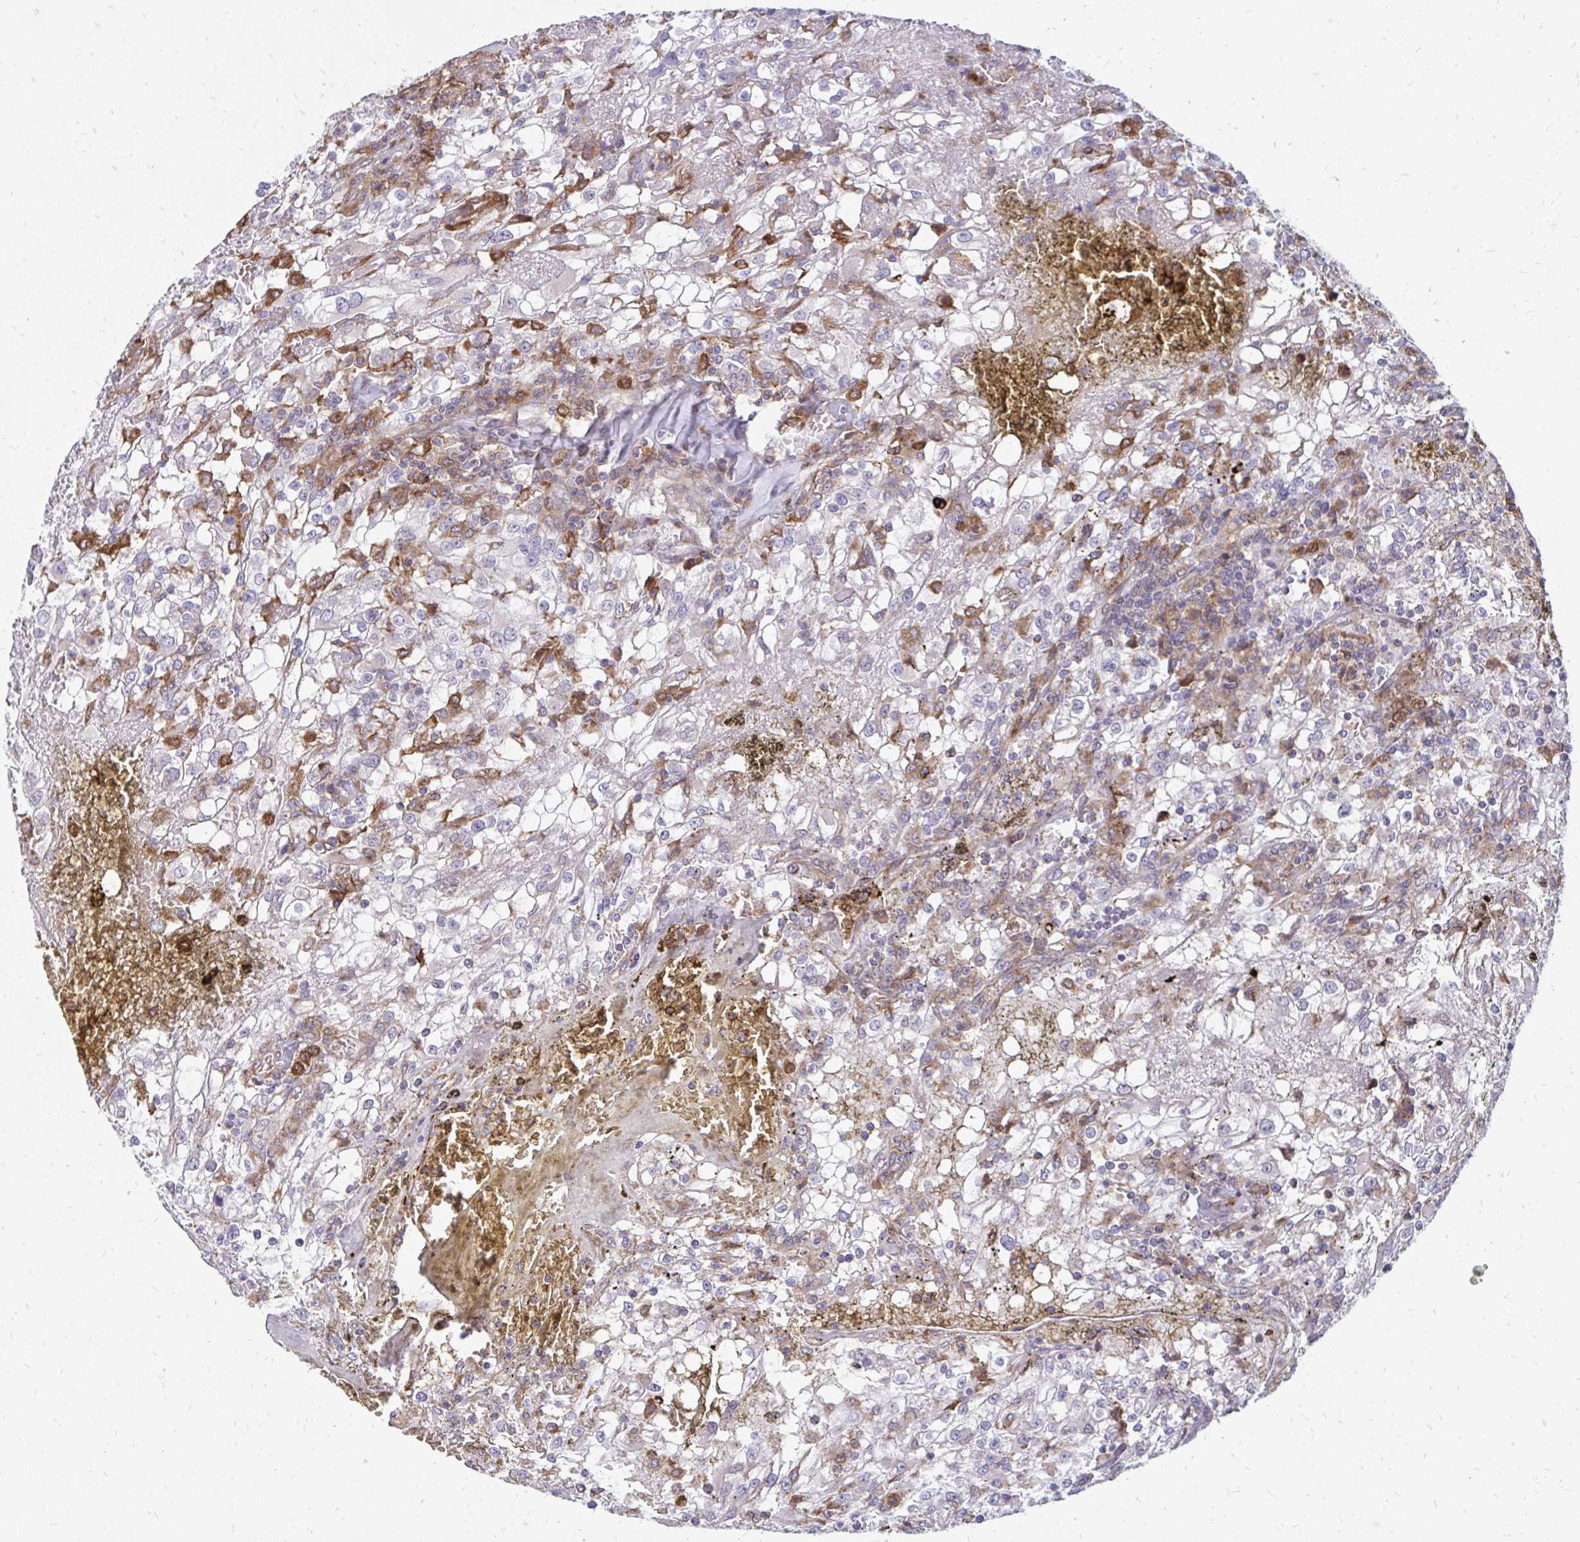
{"staining": {"intensity": "moderate", "quantity": "<25%", "location": "cytoplasmic/membranous"}, "tissue": "renal cancer", "cell_type": "Tumor cells", "image_type": "cancer", "snomed": [{"axis": "morphology", "description": "Adenocarcinoma, NOS"}, {"axis": "topography", "description": "Kidney"}], "caption": "Immunohistochemistry (IHC) histopathology image of neoplastic tissue: human renal cancer (adenocarcinoma) stained using immunohistochemistry displays low levels of moderate protein expression localized specifically in the cytoplasmic/membranous of tumor cells, appearing as a cytoplasmic/membranous brown color.", "gene": "ASAP1", "patient": {"sex": "female", "age": 74}}